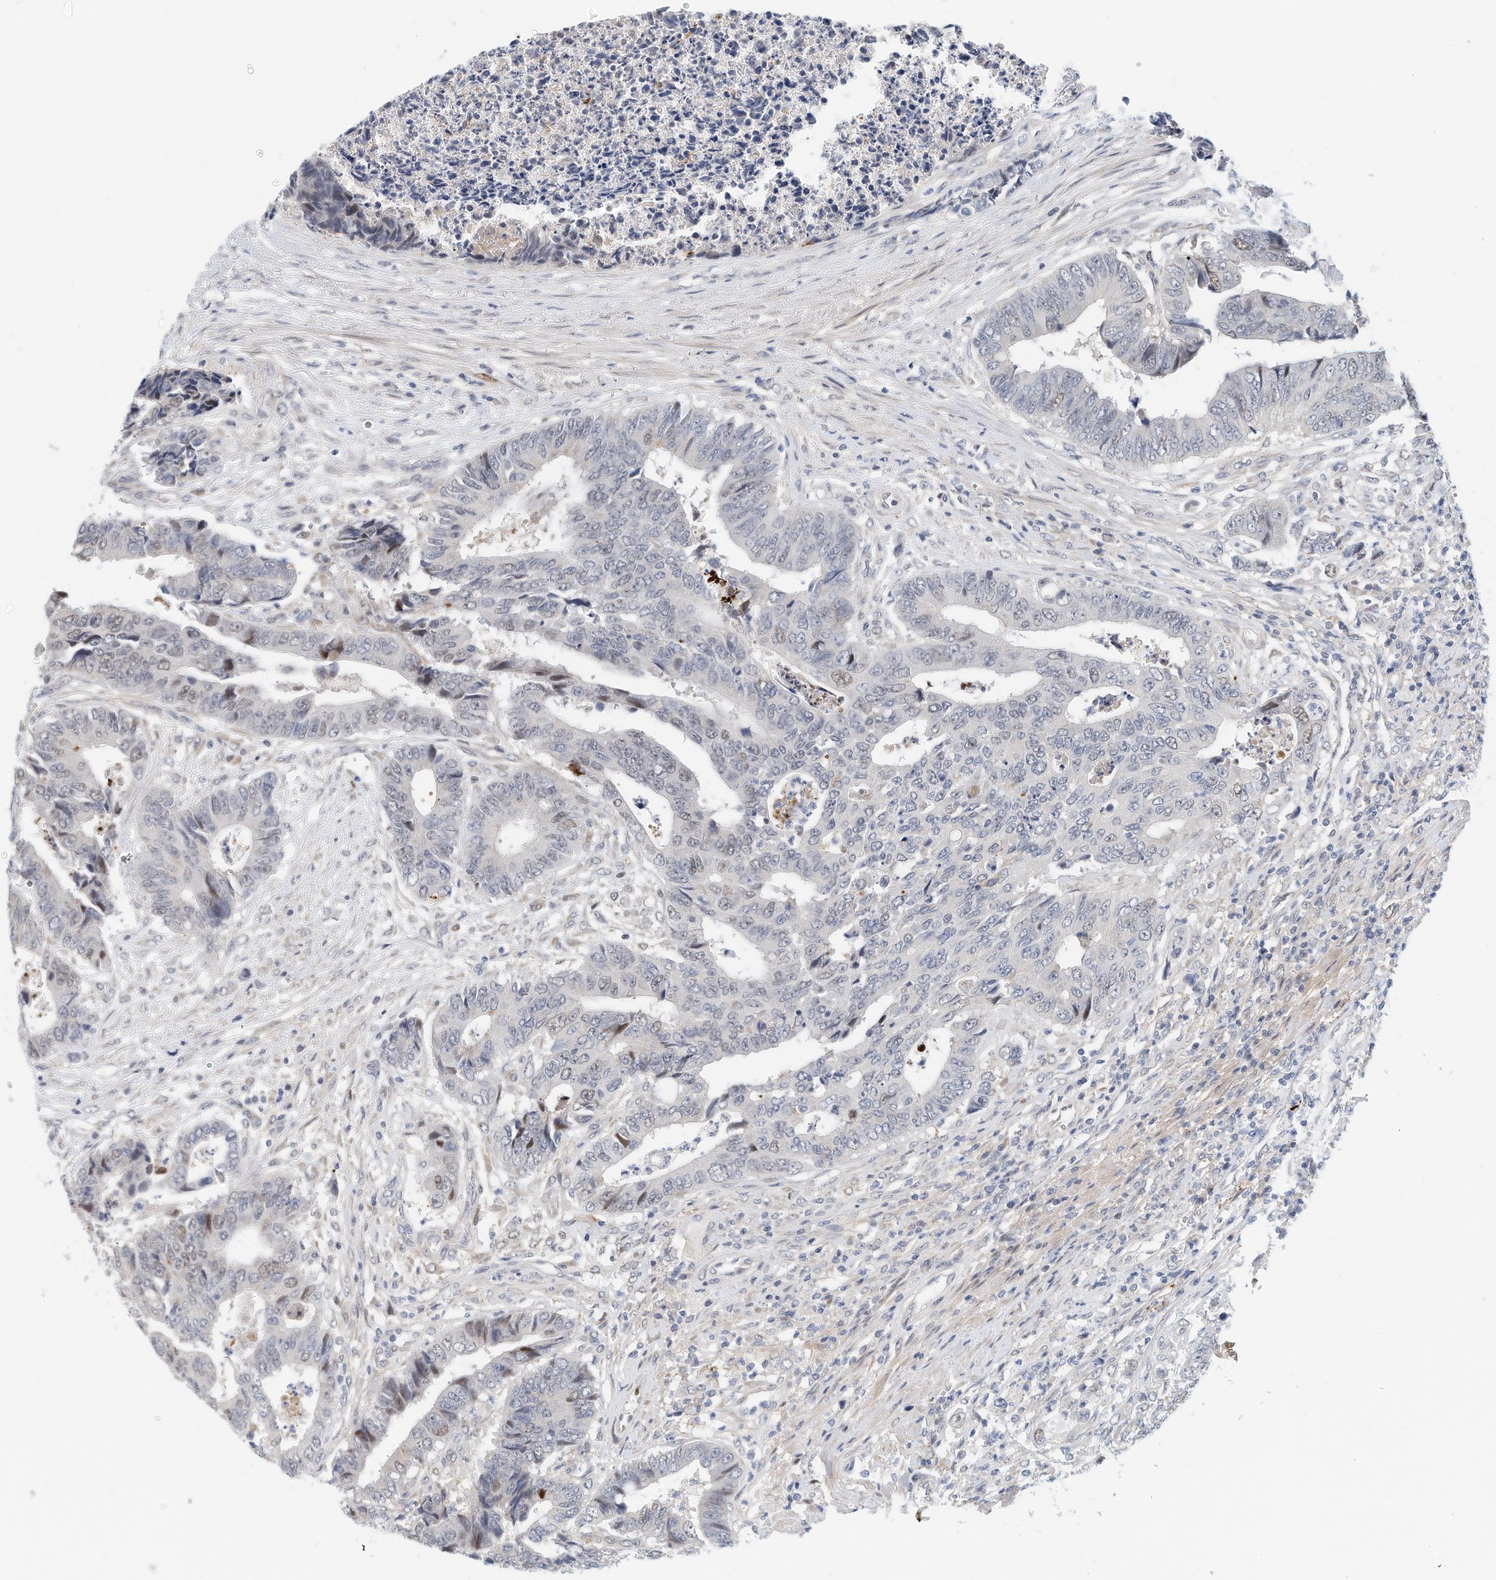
{"staining": {"intensity": "negative", "quantity": "none", "location": "none"}, "tissue": "colorectal cancer", "cell_type": "Tumor cells", "image_type": "cancer", "snomed": [{"axis": "morphology", "description": "Adenocarcinoma, NOS"}, {"axis": "topography", "description": "Rectum"}], "caption": "Colorectal cancer was stained to show a protein in brown. There is no significant positivity in tumor cells.", "gene": "ARHGAP28", "patient": {"sex": "male", "age": 84}}